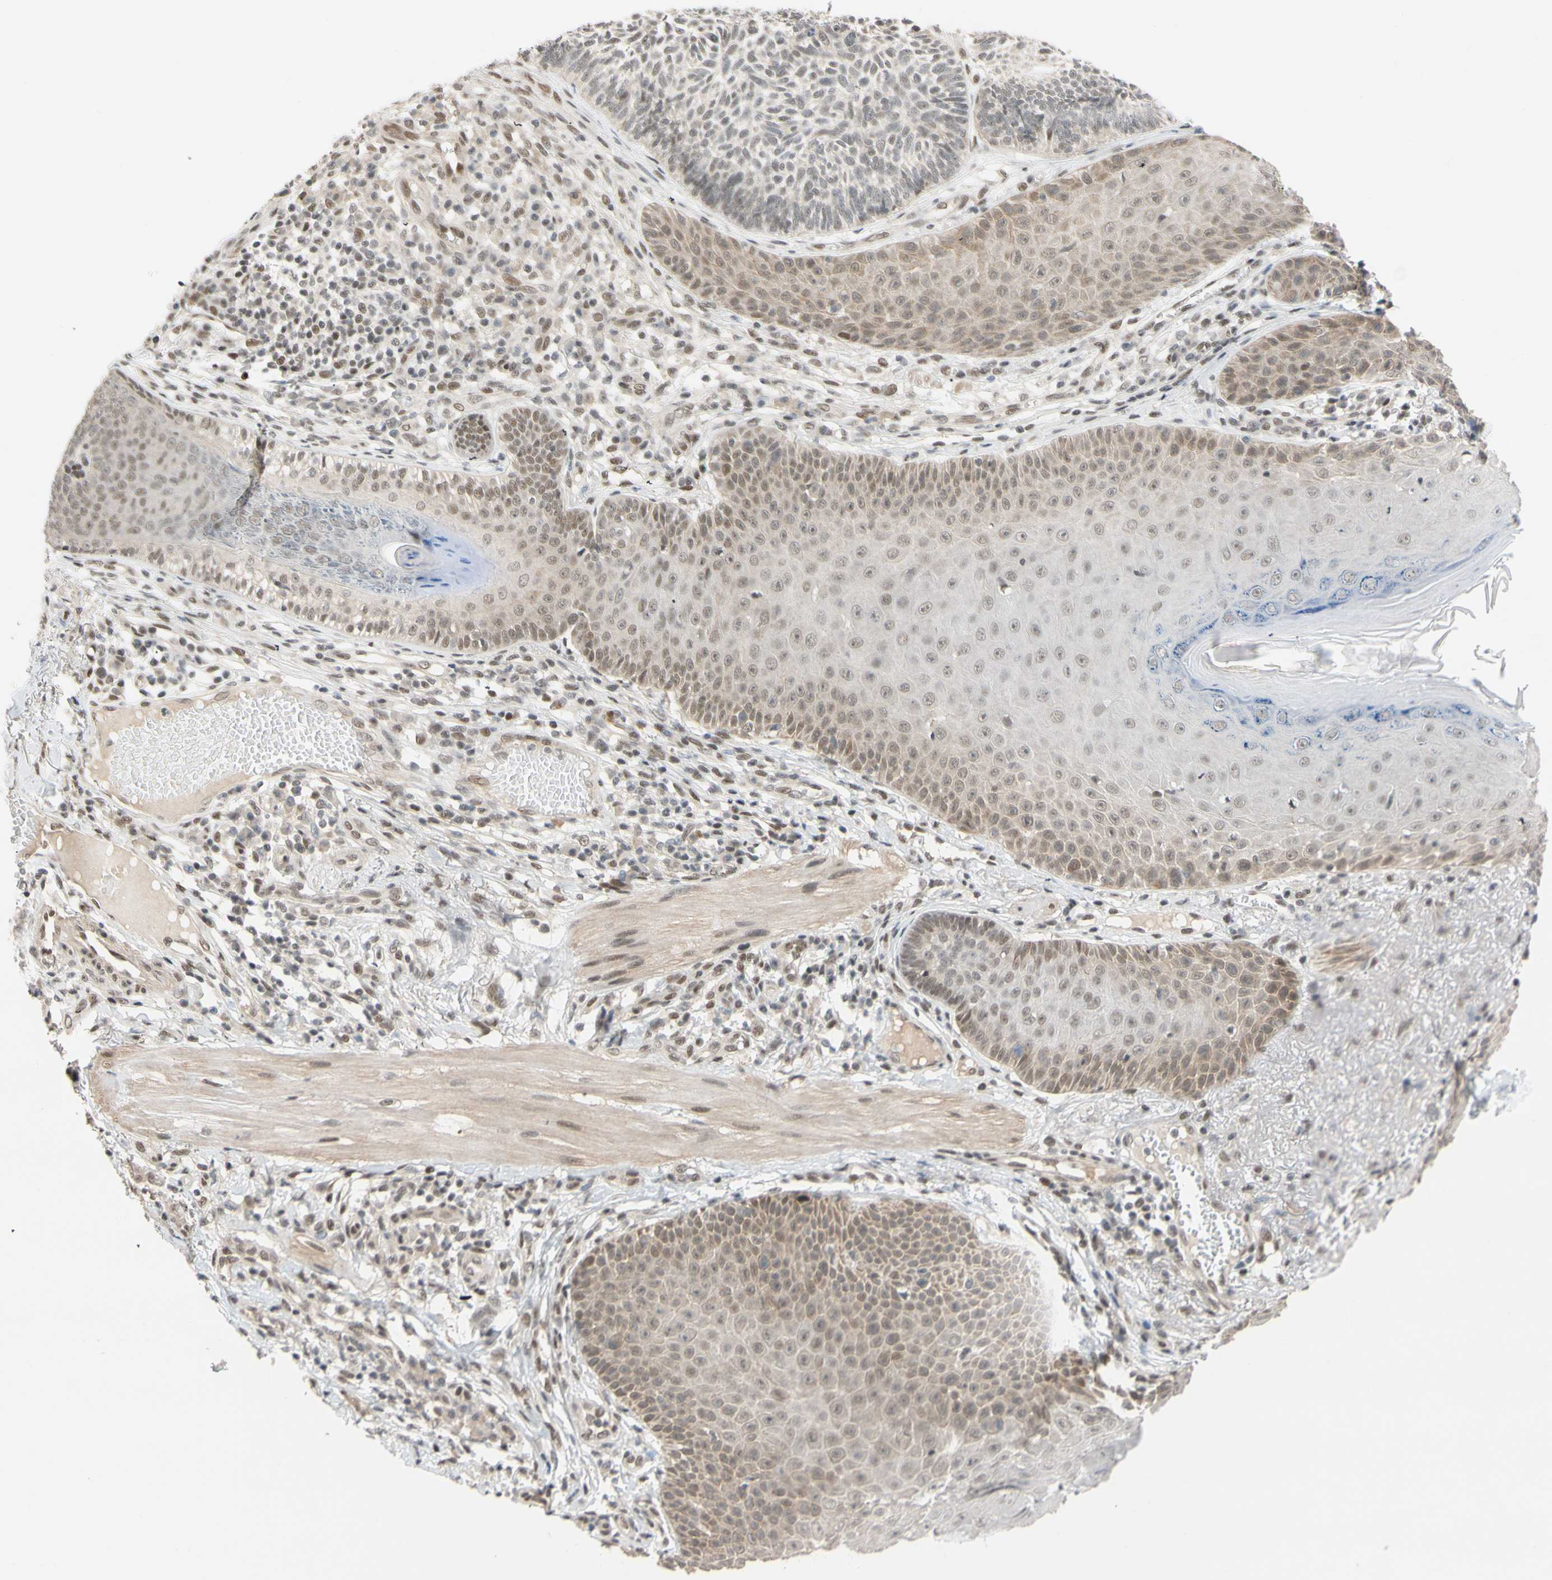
{"staining": {"intensity": "weak", "quantity": "<25%", "location": "nuclear"}, "tissue": "skin cancer", "cell_type": "Tumor cells", "image_type": "cancer", "snomed": [{"axis": "morphology", "description": "Normal tissue, NOS"}, {"axis": "morphology", "description": "Basal cell carcinoma"}, {"axis": "topography", "description": "Skin"}], "caption": "Tumor cells show no significant protein expression in skin basal cell carcinoma.", "gene": "TAF4", "patient": {"sex": "male", "age": 52}}